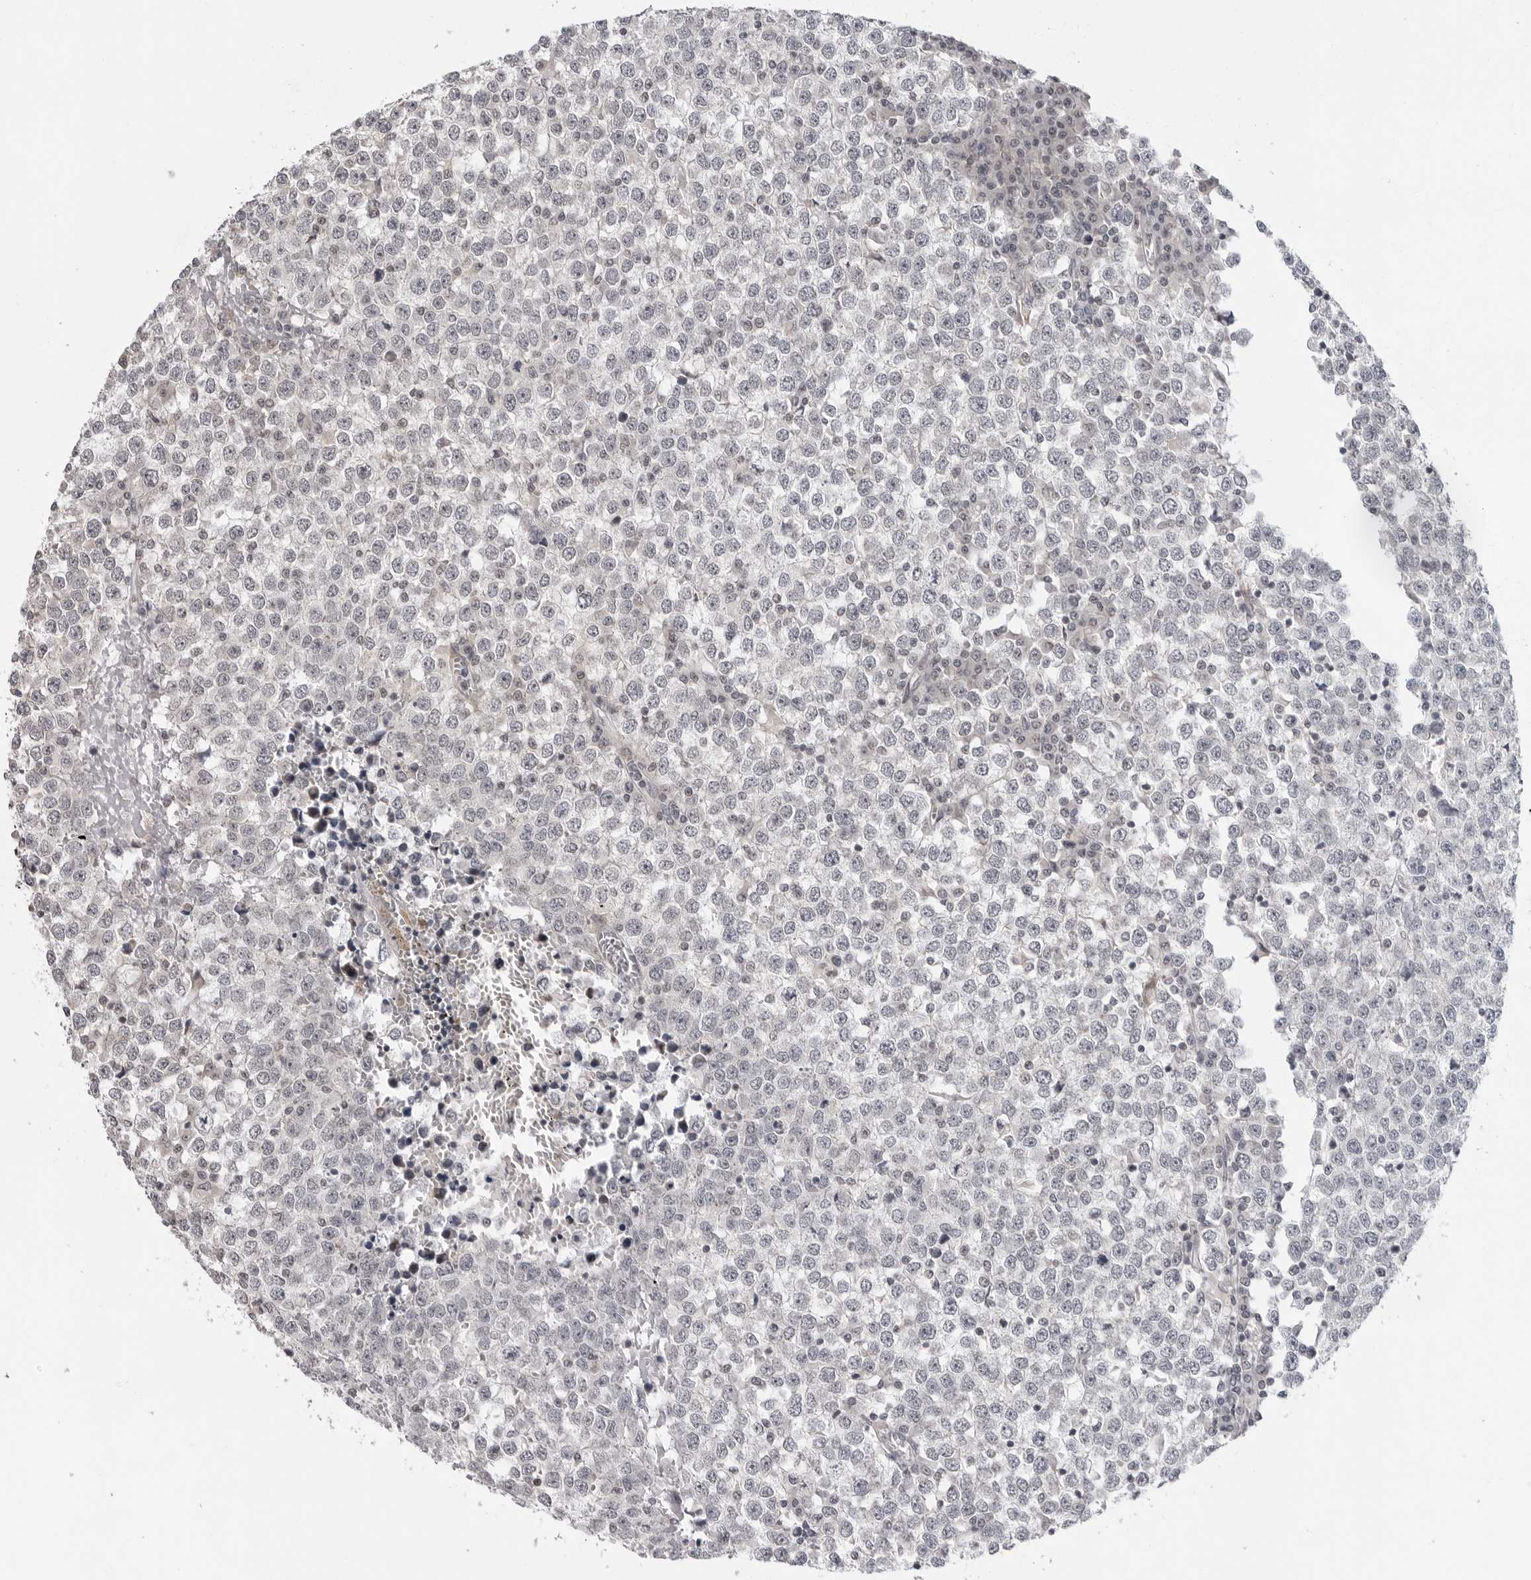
{"staining": {"intensity": "negative", "quantity": "none", "location": "none"}, "tissue": "testis cancer", "cell_type": "Tumor cells", "image_type": "cancer", "snomed": [{"axis": "morphology", "description": "Seminoma, NOS"}, {"axis": "topography", "description": "Testis"}], "caption": "This is a photomicrograph of immunohistochemistry staining of testis seminoma, which shows no staining in tumor cells.", "gene": "ADAMTS5", "patient": {"sex": "male", "age": 65}}